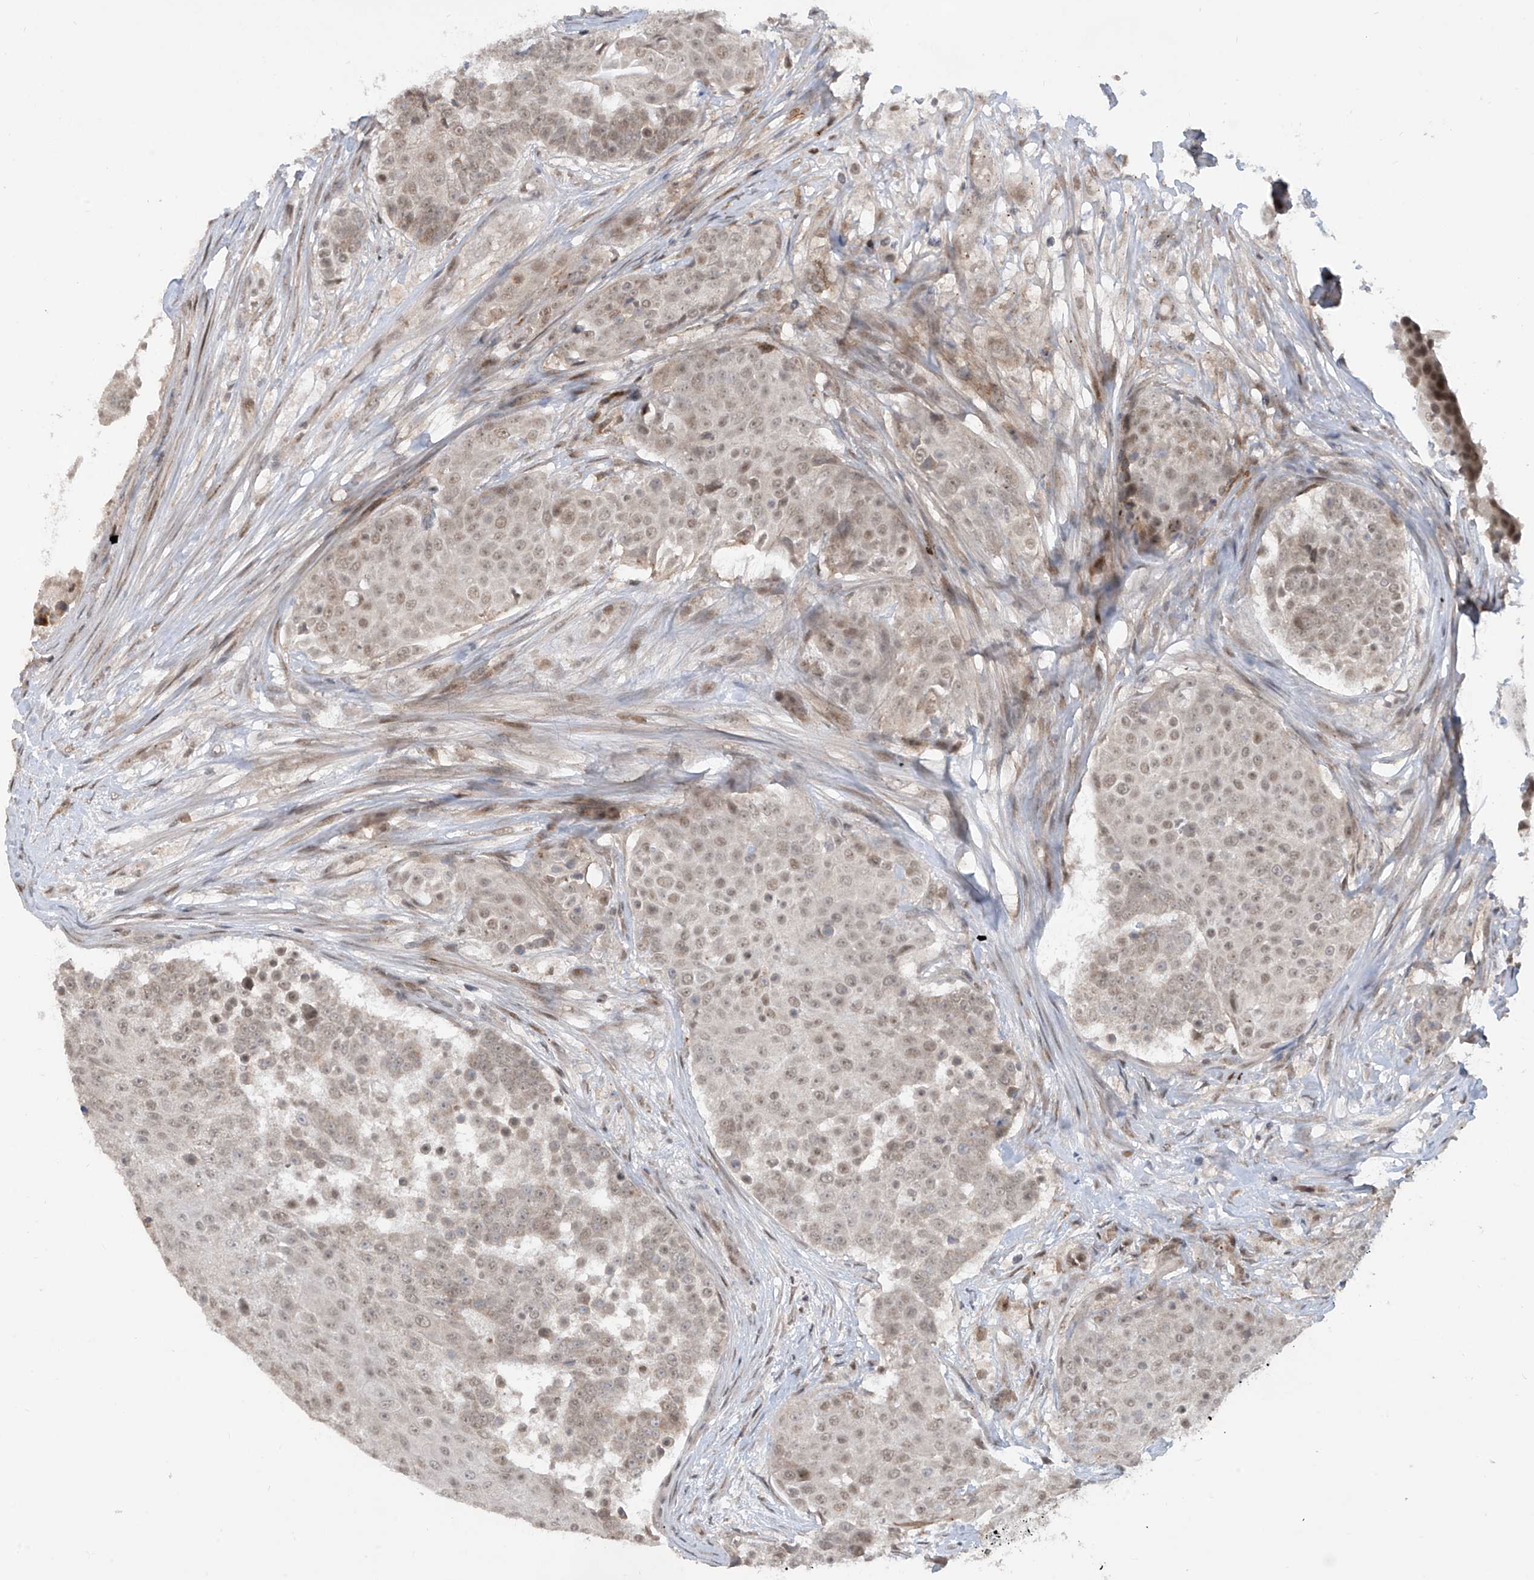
{"staining": {"intensity": "weak", "quantity": ">75%", "location": "nuclear"}, "tissue": "urothelial cancer", "cell_type": "Tumor cells", "image_type": "cancer", "snomed": [{"axis": "morphology", "description": "Urothelial carcinoma, High grade"}, {"axis": "topography", "description": "Urinary bladder"}], "caption": "Human urothelial carcinoma (high-grade) stained with a brown dye exhibits weak nuclear positive expression in about >75% of tumor cells.", "gene": "LAGE3", "patient": {"sex": "female", "age": 63}}